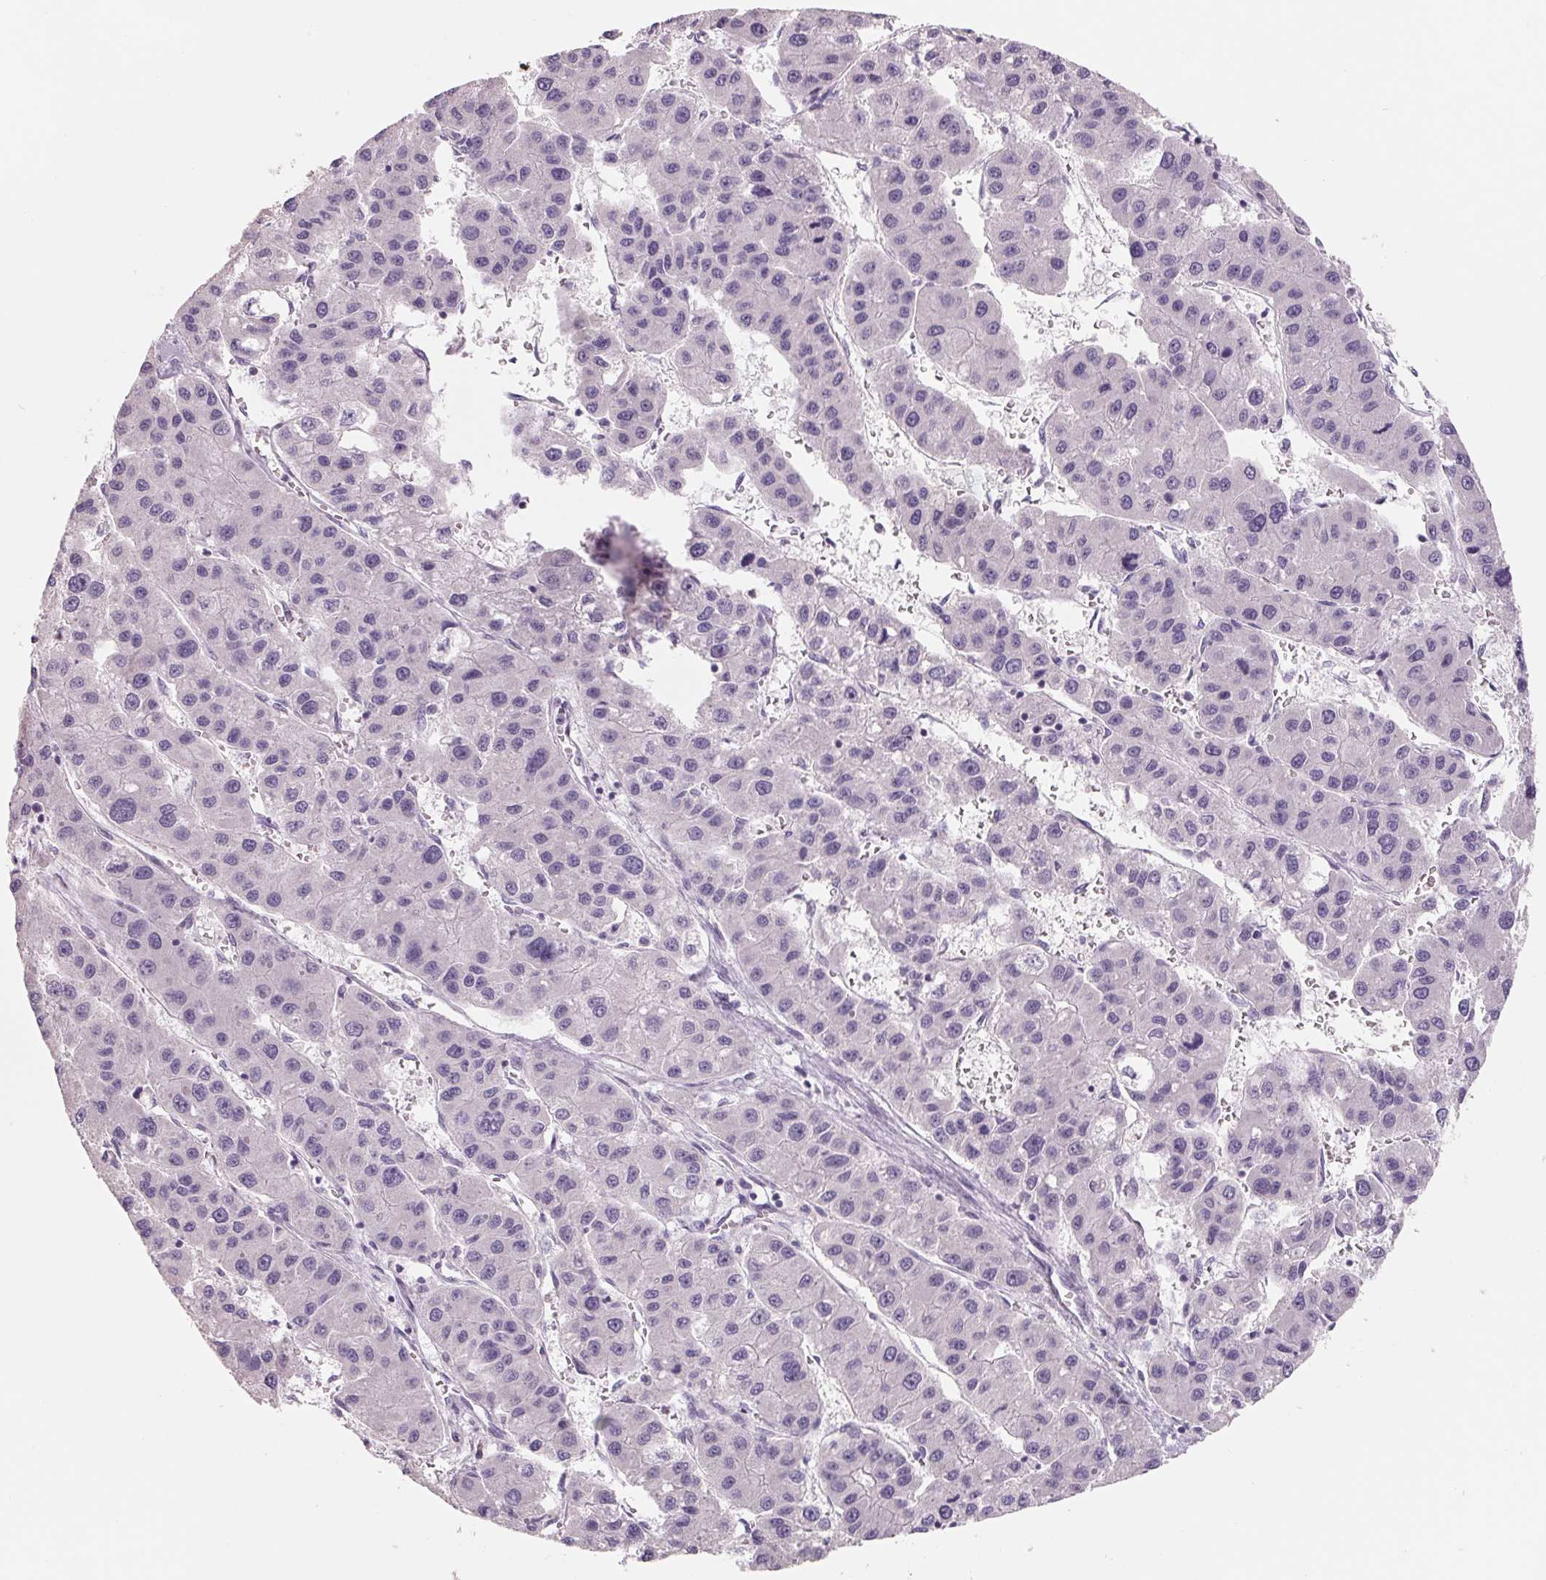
{"staining": {"intensity": "negative", "quantity": "none", "location": "none"}, "tissue": "liver cancer", "cell_type": "Tumor cells", "image_type": "cancer", "snomed": [{"axis": "morphology", "description": "Carcinoma, Hepatocellular, NOS"}, {"axis": "topography", "description": "Liver"}], "caption": "Immunohistochemistry photomicrograph of neoplastic tissue: human hepatocellular carcinoma (liver) stained with DAB (3,3'-diaminobenzidine) demonstrates no significant protein staining in tumor cells.", "gene": "FTCD", "patient": {"sex": "male", "age": 73}}